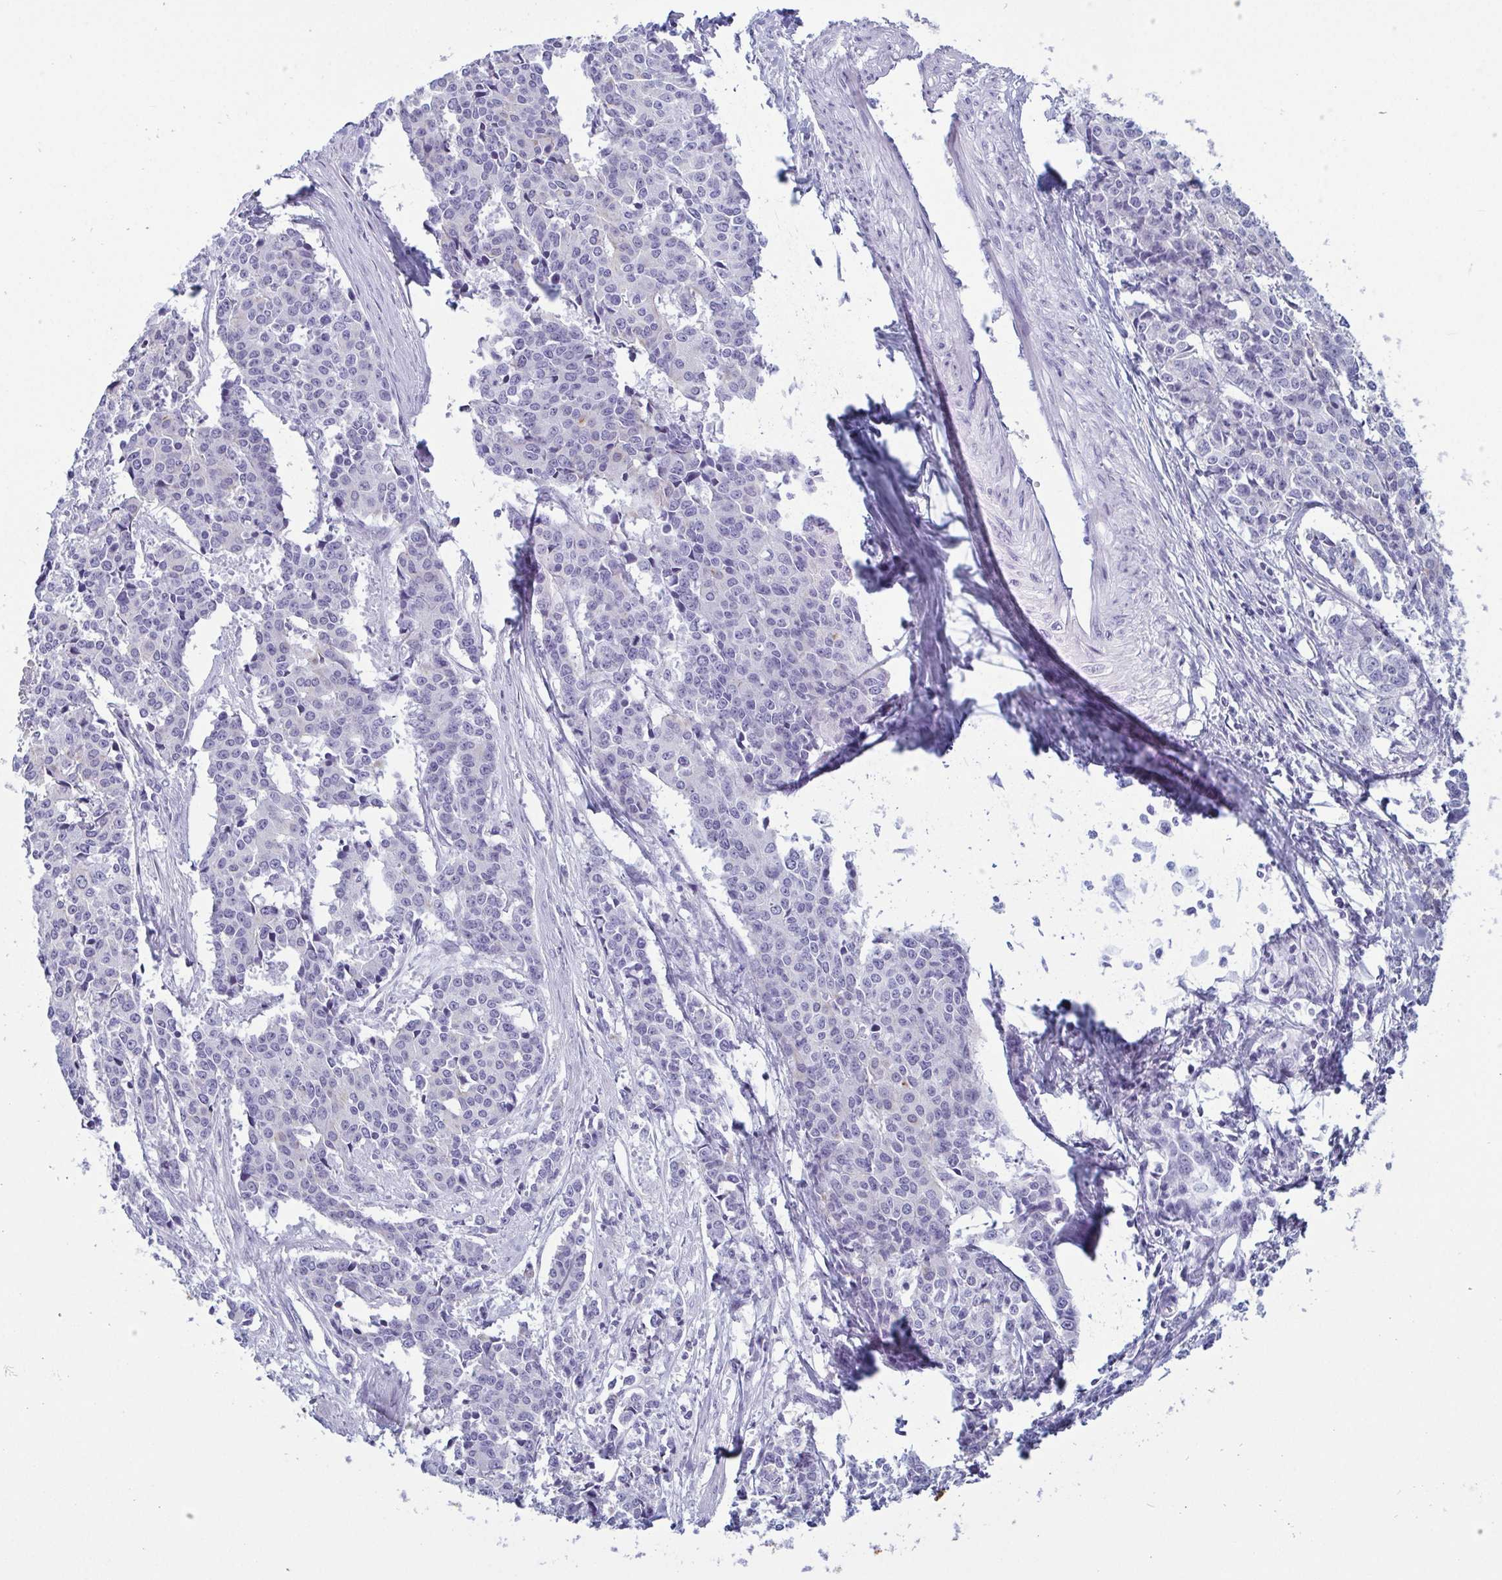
{"staining": {"intensity": "negative", "quantity": "none", "location": "none"}, "tissue": "cervical cancer", "cell_type": "Tumor cells", "image_type": "cancer", "snomed": [{"axis": "morphology", "description": "Squamous cell carcinoma, NOS"}, {"axis": "topography", "description": "Cervix"}], "caption": "Immunohistochemistry (IHC) of cervical cancer (squamous cell carcinoma) demonstrates no staining in tumor cells. (Stains: DAB (3,3'-diaminobenzidine) IHC with hematoxylin counter stain, Microscopy: brightfield microscopy at high magnification).", "gene": "KRT10", "patient": {"sex": "female", "age": 28}}